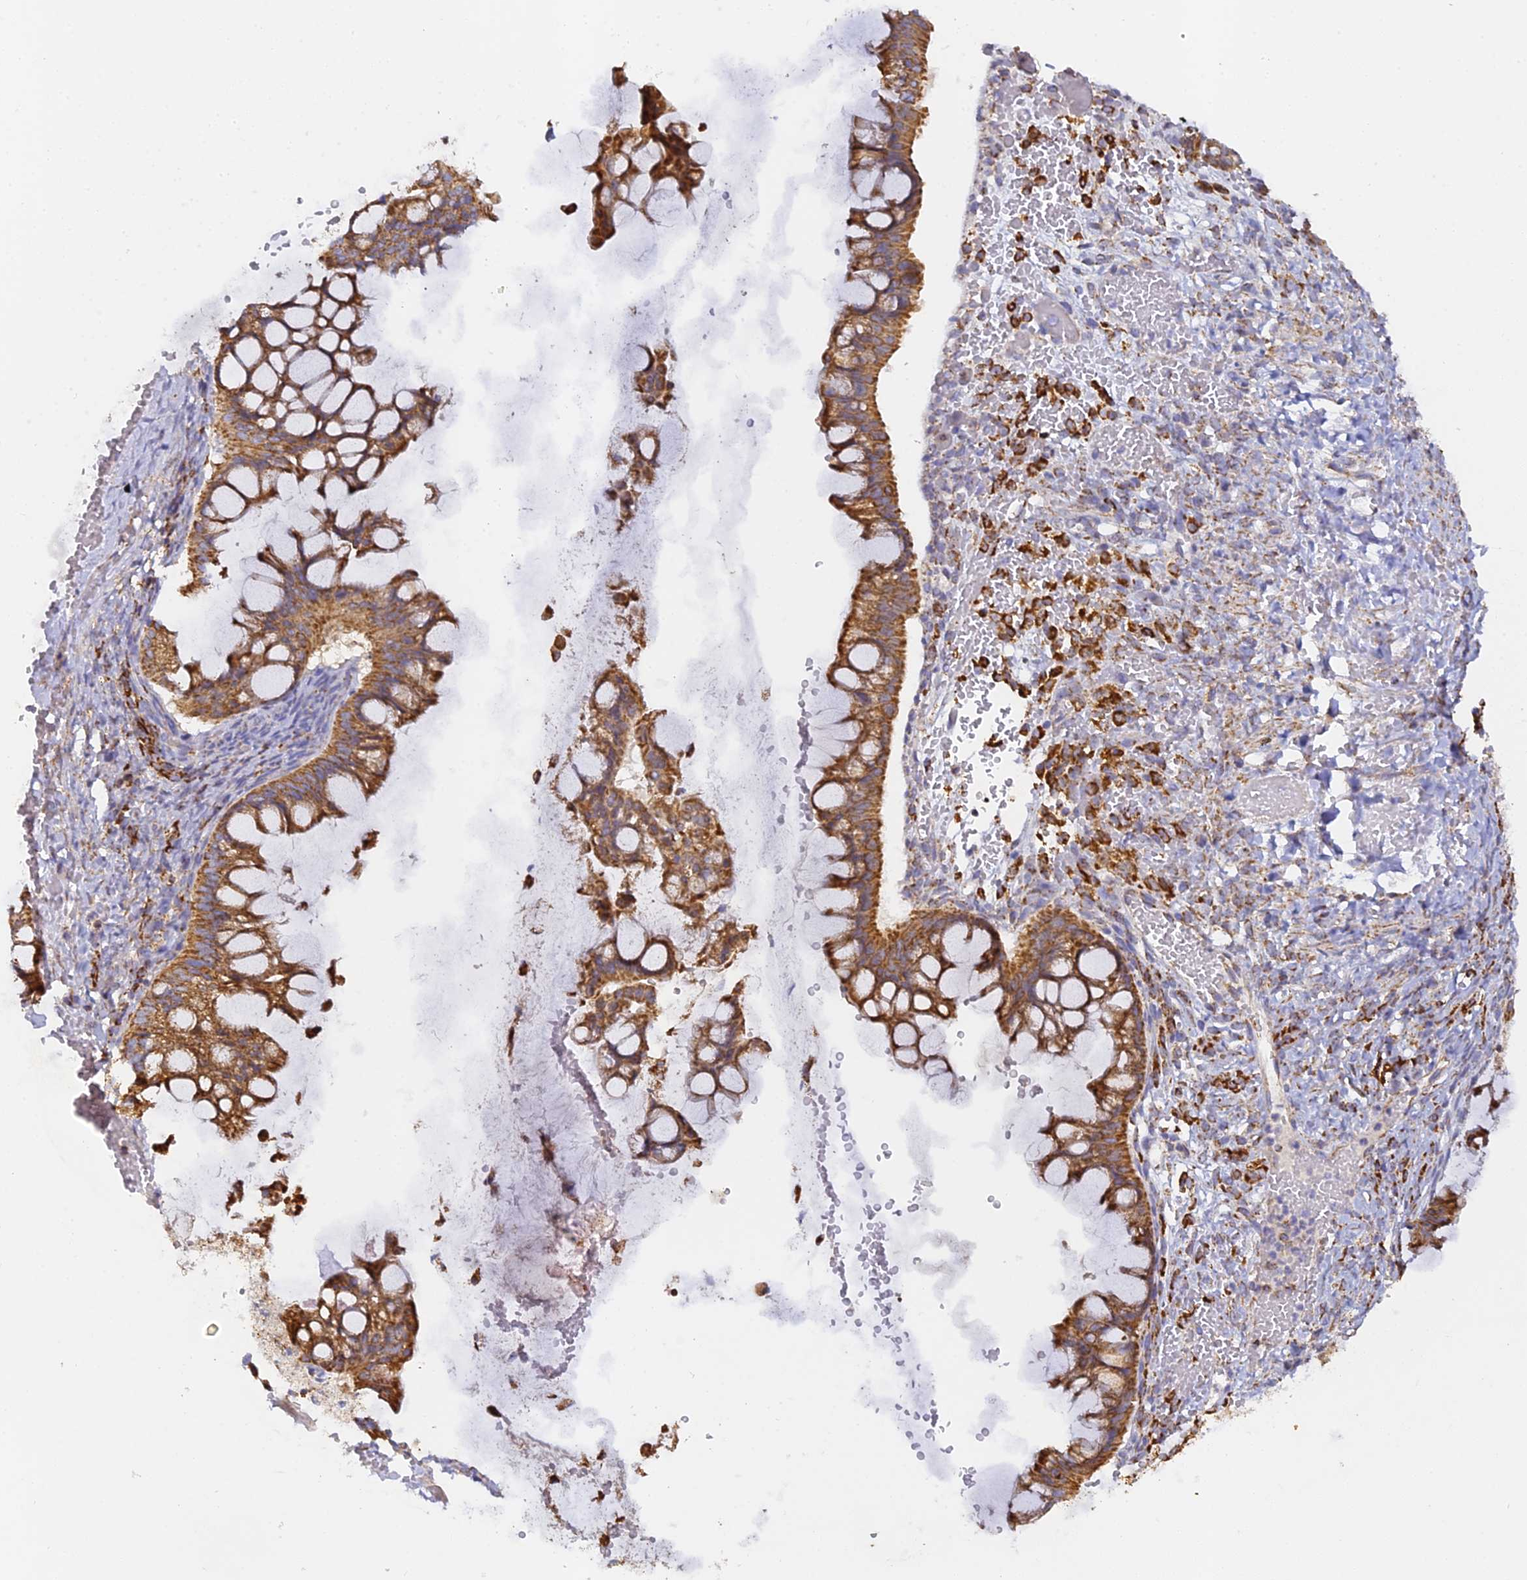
{"staining": {"intensity": "strong", "quantity": ">75%", "location": "cytoplasmic/membranous"}, "tissue": "ovarian cancer", "cell_type": "Tumor cells", "image_type": "cancer", "snomed": [{"axis": "morphology", "description": "Cystadenocarcinoma, mucinous, NOS"}, {"axis": "topography", "description": "Ovary"}], "caption": "This is an image of immunohistochemistry staining of mucinous cystadenocarcinoma (ovarian), which shows strong expression in the cytoplasmic/membranous of tumor cells.", "gene": "DONSON", "patient": {"sex": "female", "age": 73}}